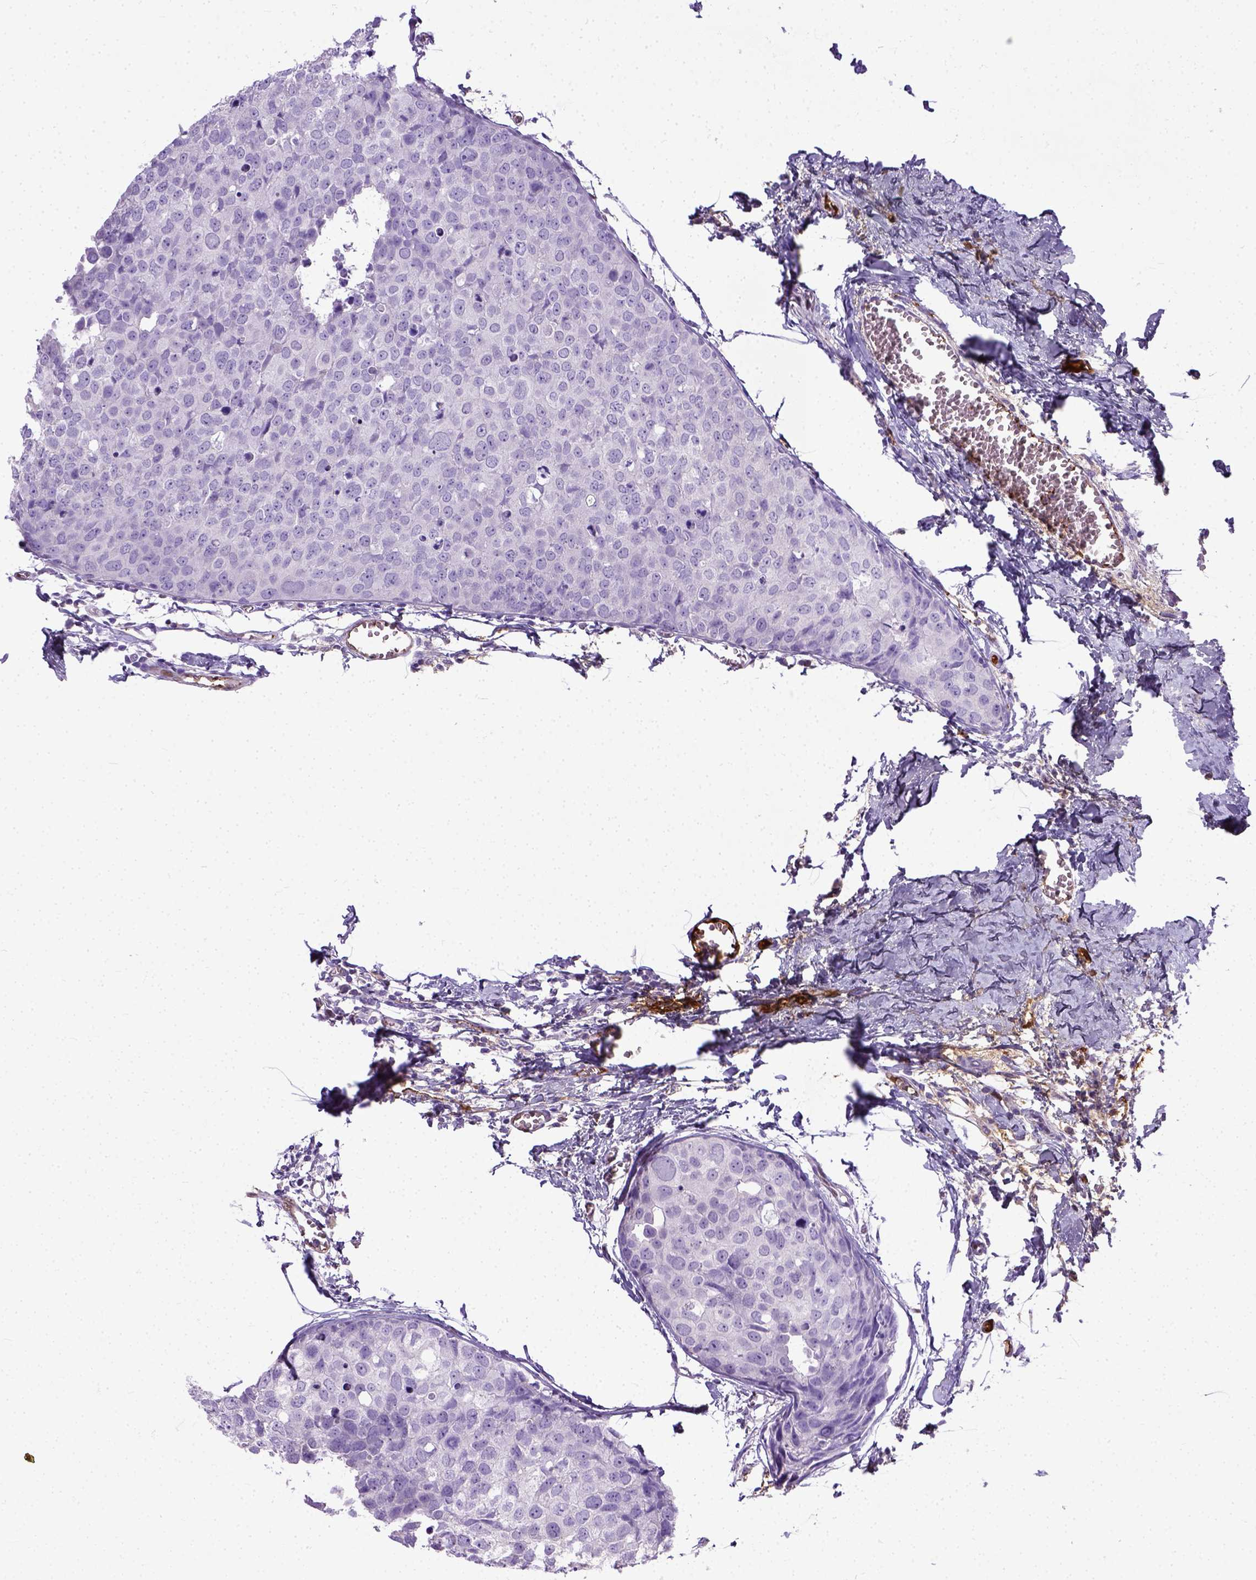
{"staining": {"intensity": "negative", "quantity": "none", "location": "none"}, "tissue": "breast cancer", "cell_type": "Tumor cells", "image_type": "cancer", "snomed": [{"axis": "morphology", "description": "Duct carcinoma"}, {"axis": "topography", "description": "Breast"}], "caption": "A micrograph of breast cancer (invasive ductal carcinoma) stained for a protein exhibits no brown staining in tumor cells. The staining is performed using DAB (3,3'-diaminobenzidine) brown chromogen with nuclei counter-stained in using hematoxylin.", "gene": "ADAMTS8", "patient": {"sex": "female", "age": 38}}